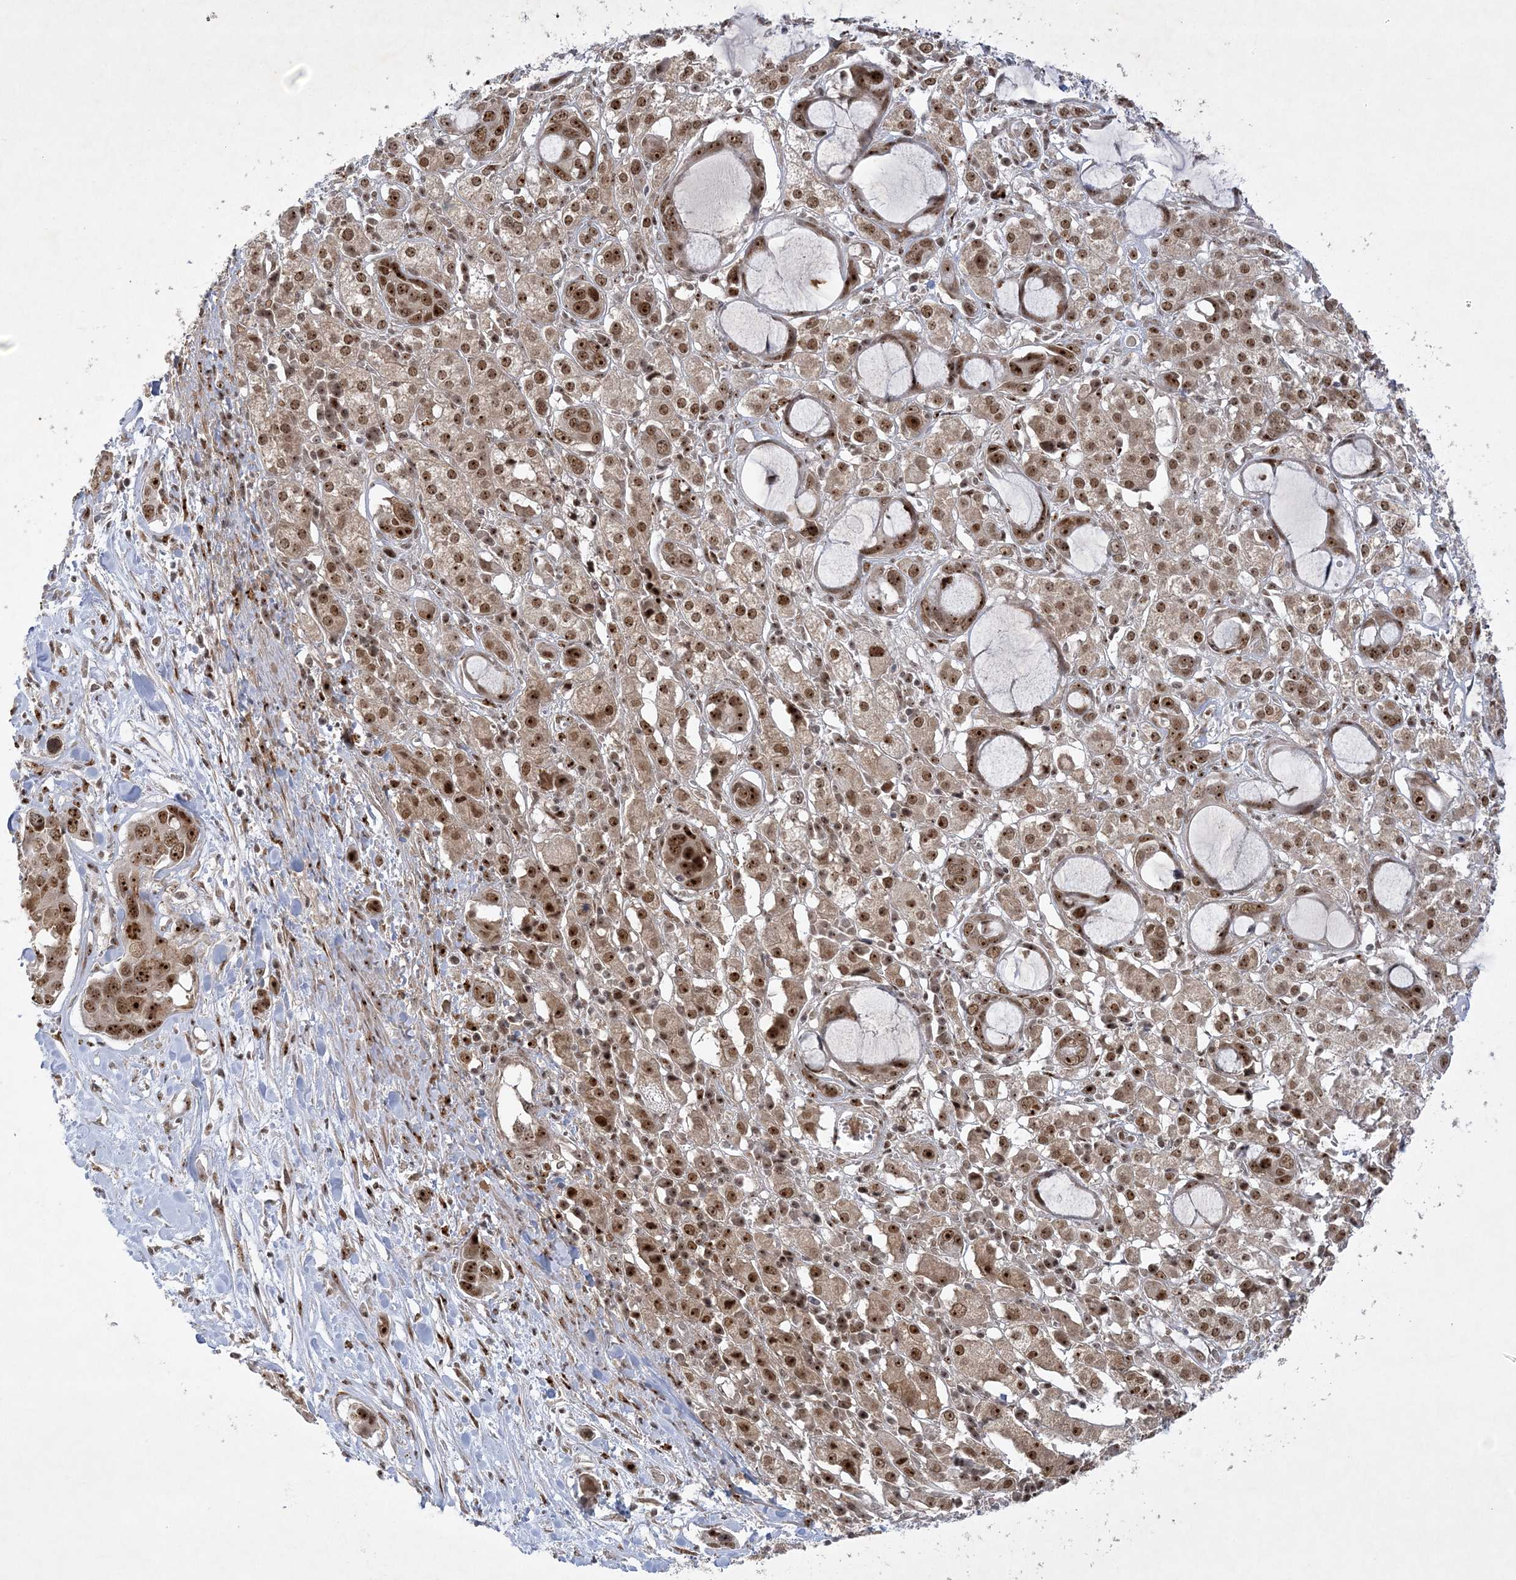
{"staining": {"intensity": "moderate", "quantity": ">75%", "location": "nuclear"}, "tissue": "pancreatic cancer", "cell_type": "Tumor cells", "image_type": "cancer", "snomed": [{"axis": "morphology", "description": "Adenocarcinoma, NOS"}, {"axis": "topography", "description": "Pancreas"}], "caption": "Immunohistochemistry (DAB) staining of human pancreatic adenocarcinoma demonstrates moderate nuclear protein expression in about >75% of tumor cells. (DAB IHC with brightfield microscopy, high magnification).", "gene": "NPM3", "patient": {"sex": "female", "age": 60}}